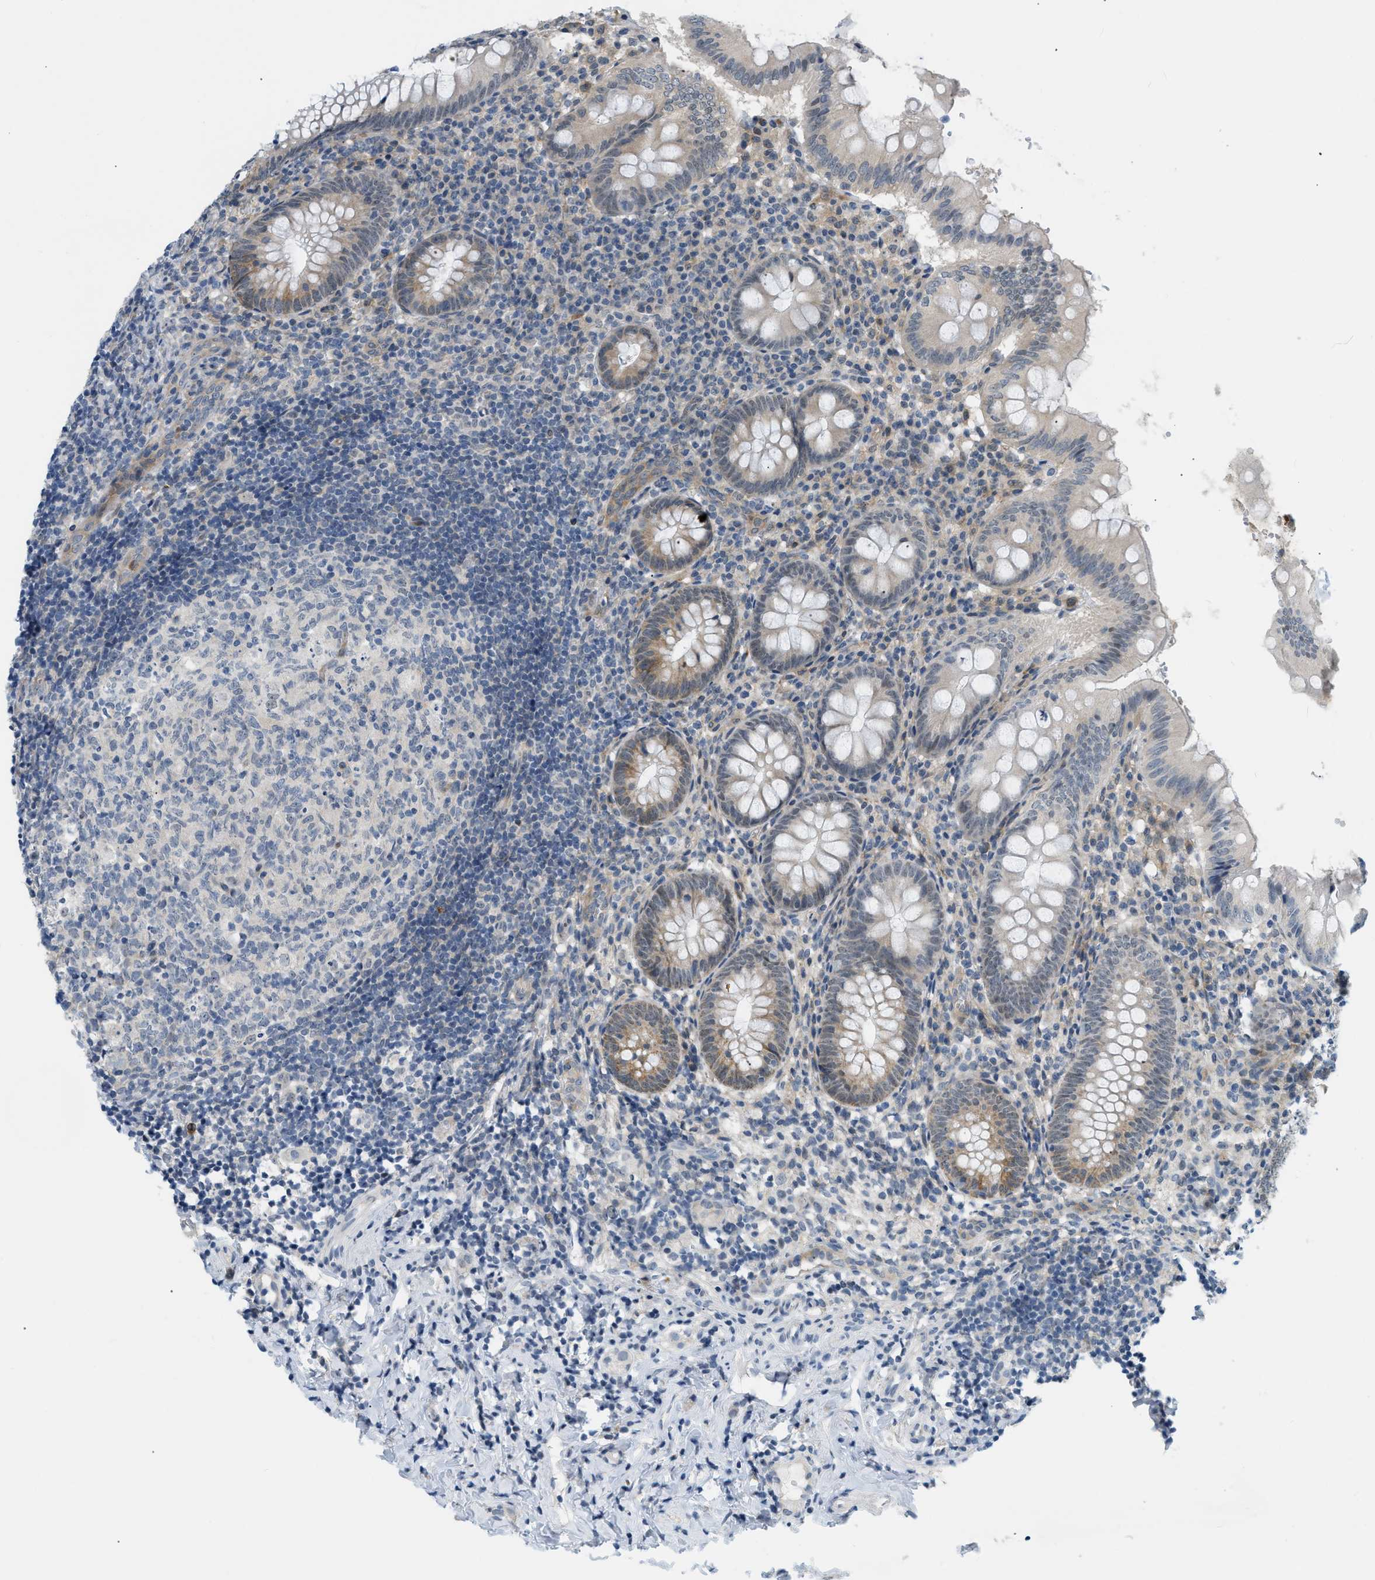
{"staining": {"intensity": "moderate", "quantity": "<25%", "location": "cytoplasmic/membranous"}, "tissue": "appendix", "cell_type": "Glandular cells", "image_type": "normal", "snomed": [{"axis": "morphology", "description": "Normal tissue, NOS"}, {"axis": "topography", "description": "Appendix"}], "caption": "Human appendix stained with a brown dye reveals moderate cytoplasmic/membranous positive staining in about <25% of glandular cells.", "gene": "ZNF408", "patient": {"sex": "male", "age": 8}}